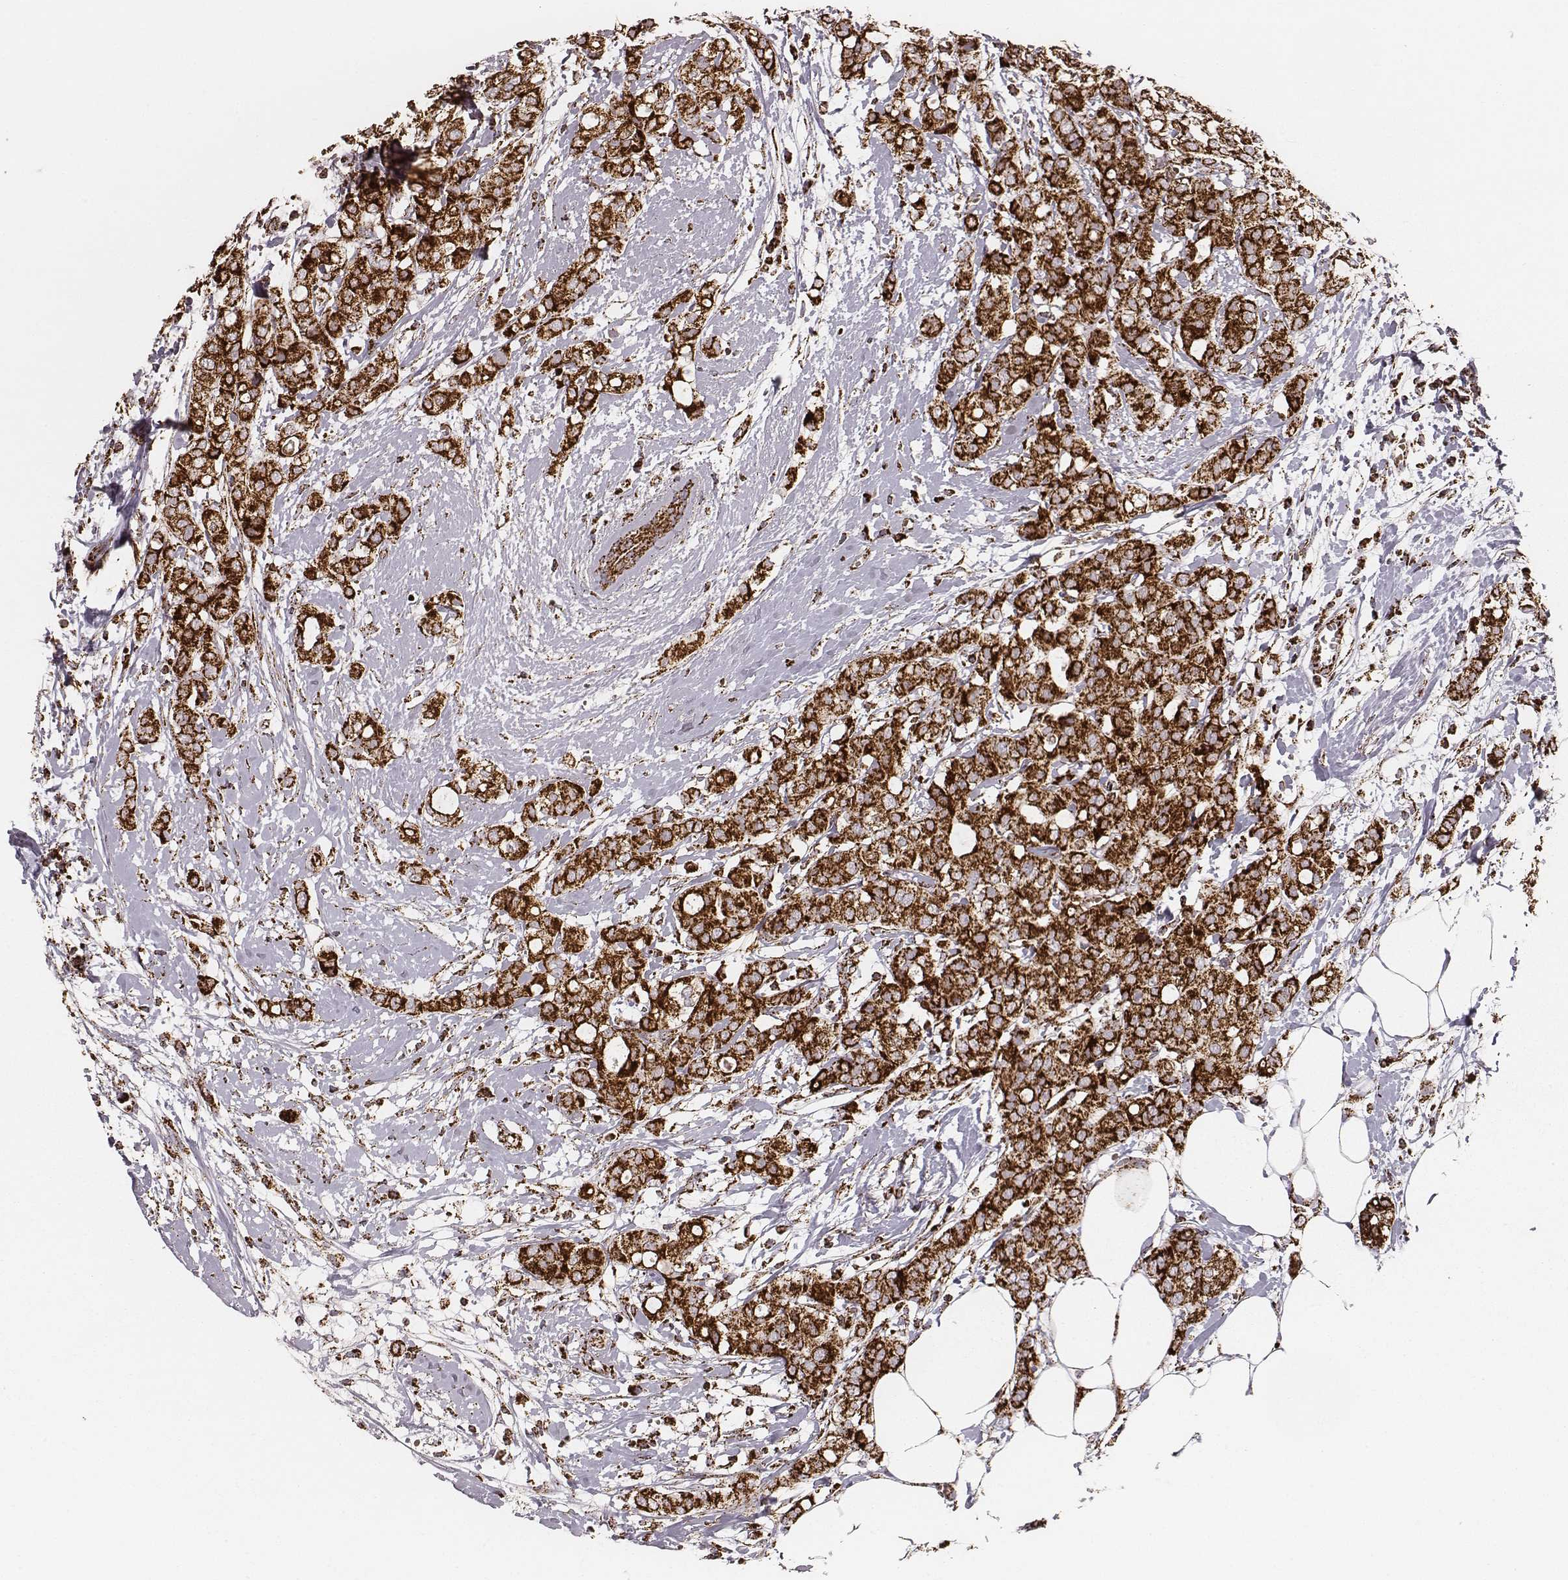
{"staining": {"intensity": "strong", "quantity": ">75%", "location": "cytoplasmic/membranous"}, "tissue": "breast cancer", "cell_type": "Tumor cells", "image_type": "cancer", "snomed": [{"axis": "morphology", "description": "Duct carcinoma"}, {"axis": "topography", "description": "Breast"}], "caption": "Breast cancer (intraductal carcinoma) stained with a protein marker shows strong staining in tumor cells.", "gene": "TUFM", "patient": {"sex": "female", "age": 40}}